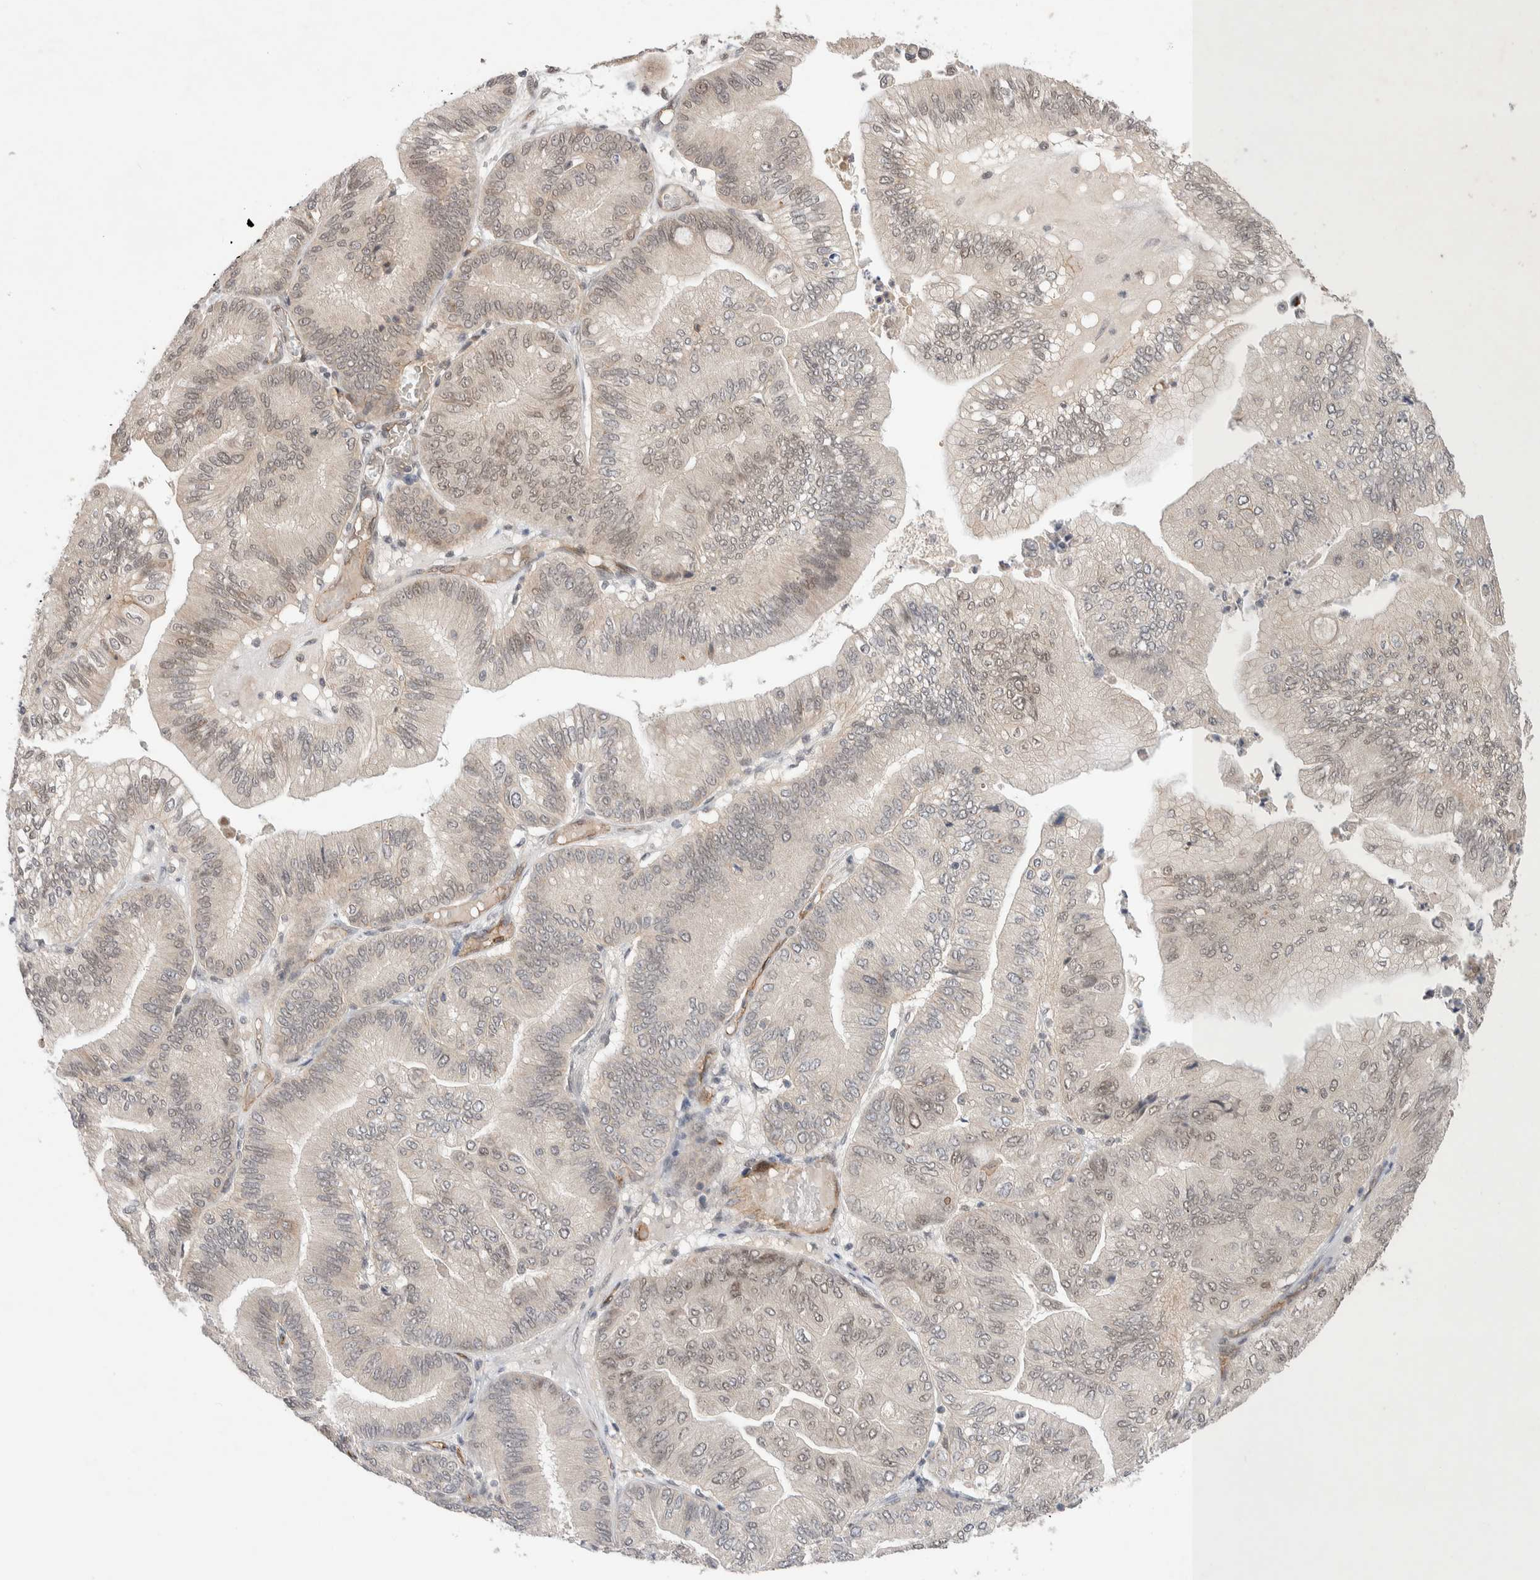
{"staining": {"intensity": "weak", "quantity": "<25%", "location": "nuclear"}, "tissue": "ovarian cancer", "cell_type": "Tumor cells", "image_type": "cancer", "snomed": [{"axis": "morphology", "description": "Cystadenocarcinoma, mucinous, NOS"}, {"axis": "topography", "description": "Ovary"}], "caption": "DAB (3,3'-diaminobenzidine) immunohistochemical staining of human mucinous cystadenocarcinoma (ovarian) reveals no significant expression in tumor cells. (DAB immunohistochemistry (IHC), high magnification).", "gene": "ZNF704", "patient": {"sex": "female", "age": 61}}